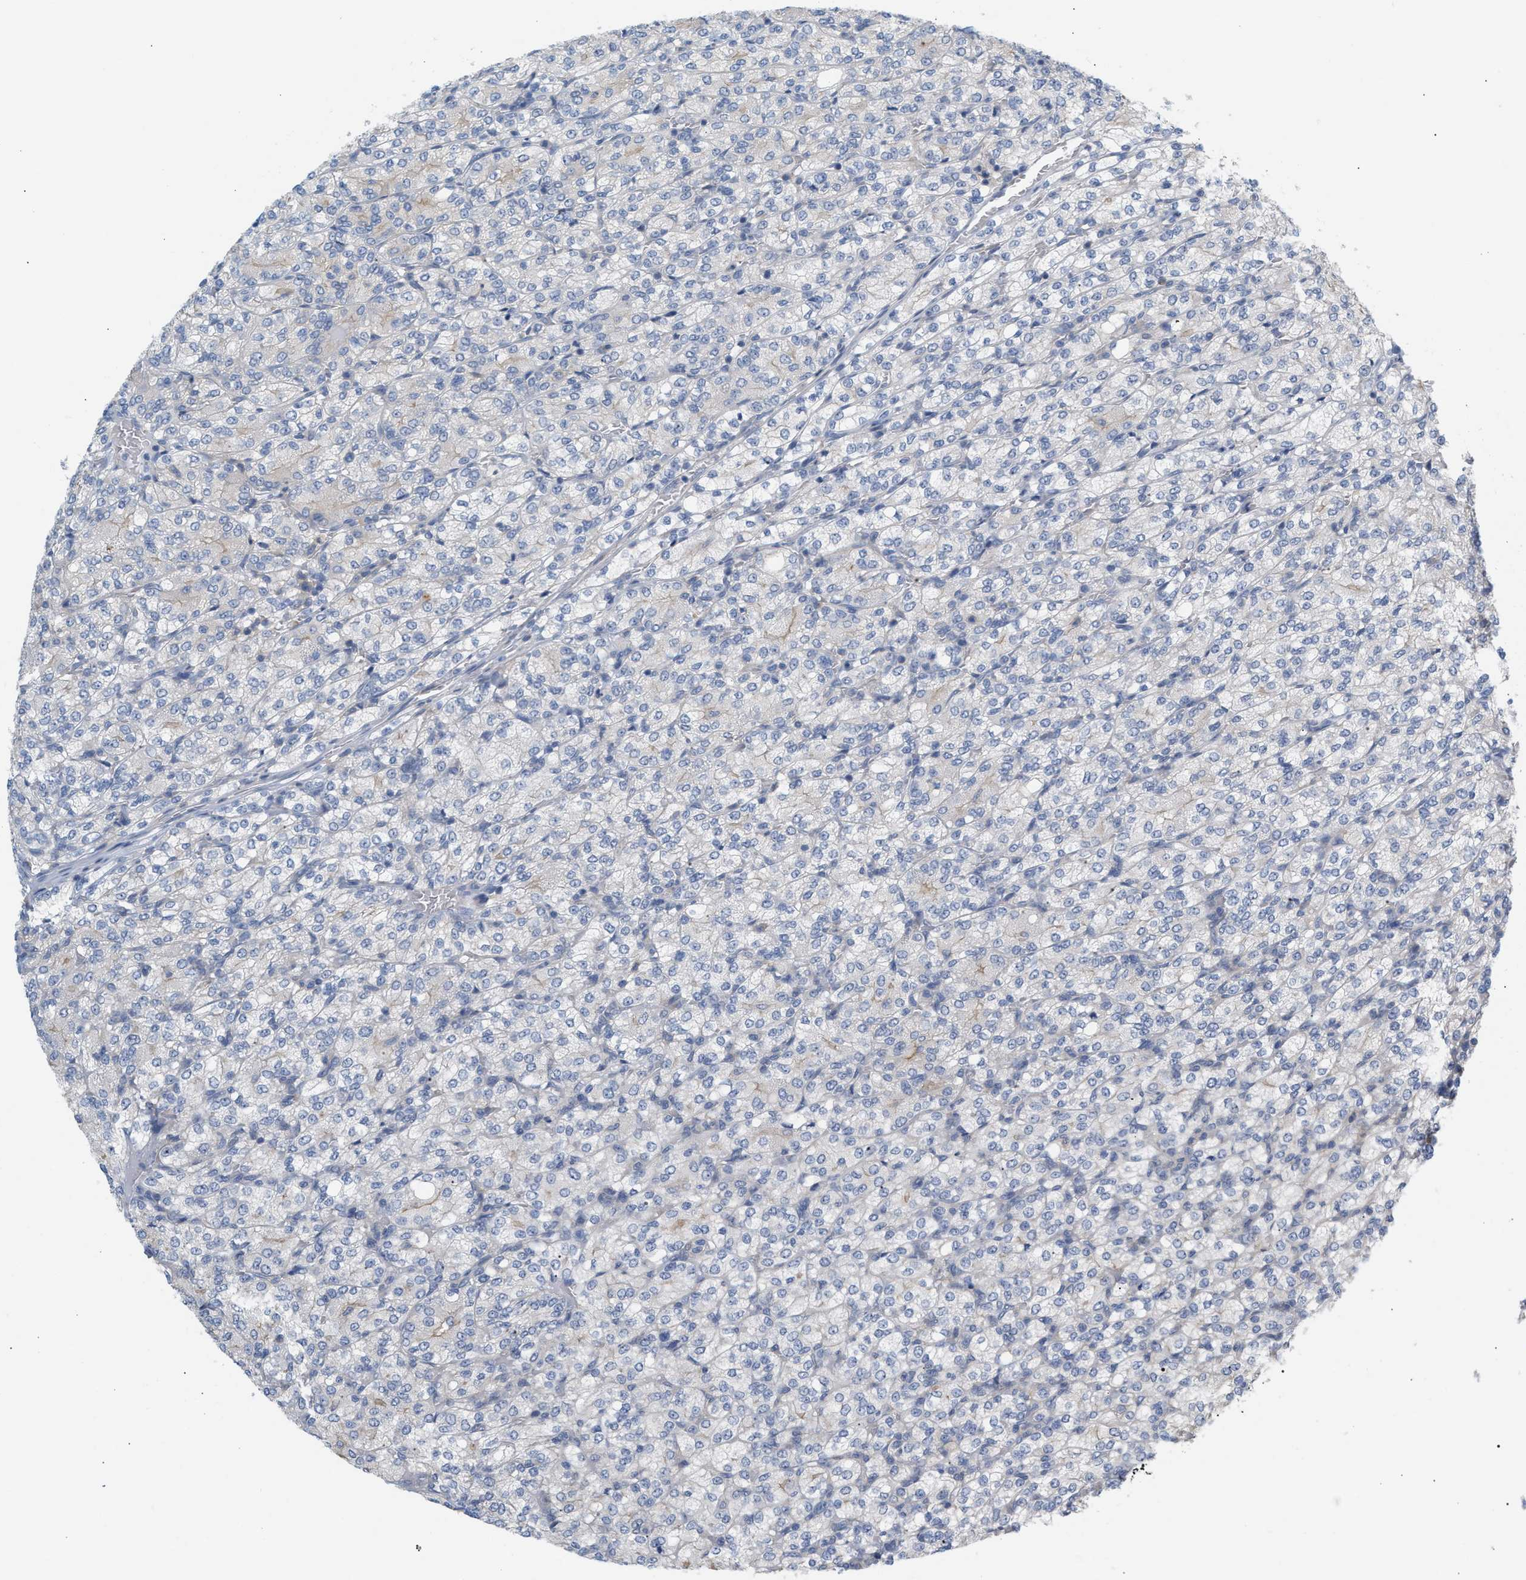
{"staining": {"intensity": "weak", "quantity": "<25%", "location": "cytoplasmic/membranous"}, "tissue": "renal cancer", "cell_type": "Tumor cells", "image_type": "cancer", "snomed": [{"axis": "morphology", "description": "Adenocarcinoma, NOS"}, {"axis": "topography", "description": "Kidney"}], "caption": "Micrograph shows no significant protein staining in tumor cells of adenocarcinoma (renal). (Brightfield microscopy of DAB (3,3'-diaminobenzidine) immunohistochemistry at high magnification).", "gene": "LRCH1", "patient": {"sex": "male", "age": 77}}